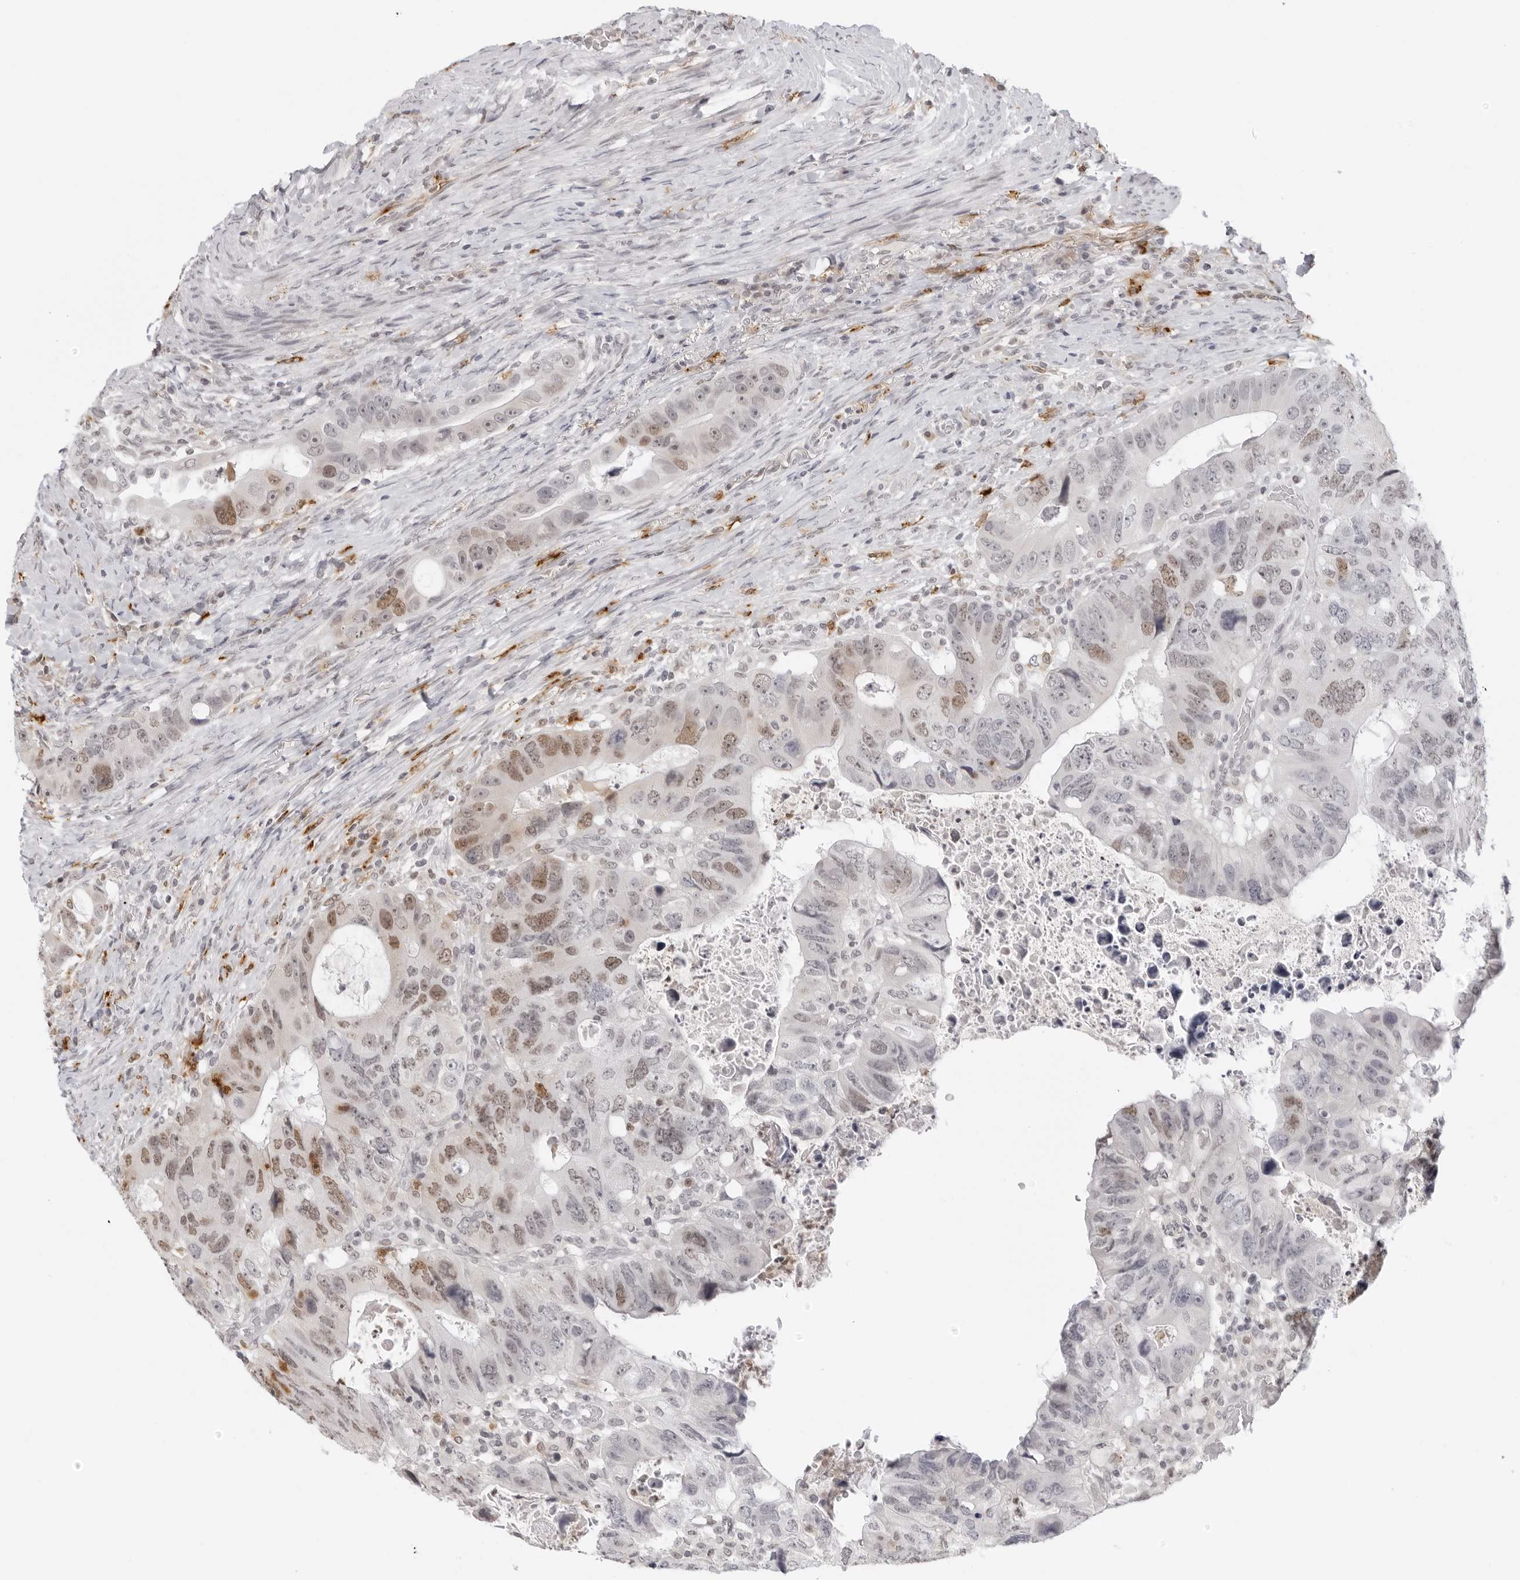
{"staining": {"intensity": "moderate", "quantity": "25%-75%", "location": "nuclear"}, "tissue": "colorectal cancer", "cell_type": "Tumor cells", "image_type": "cancer", "snomed": [{"axis": "morphology", "description": "Adenocarcinoma, NOS"}, {"axis": "topography", "description": "Rectum"}], "caption": "Immunohistochemical staining of colorectal cancer (adenocarcinoma) reveals medium levels of moderate nuclear protein positivity in about 25%-75% of tumor cells.", "gene": "MSH6", "patient": {"sex": "male", "age": 59}}